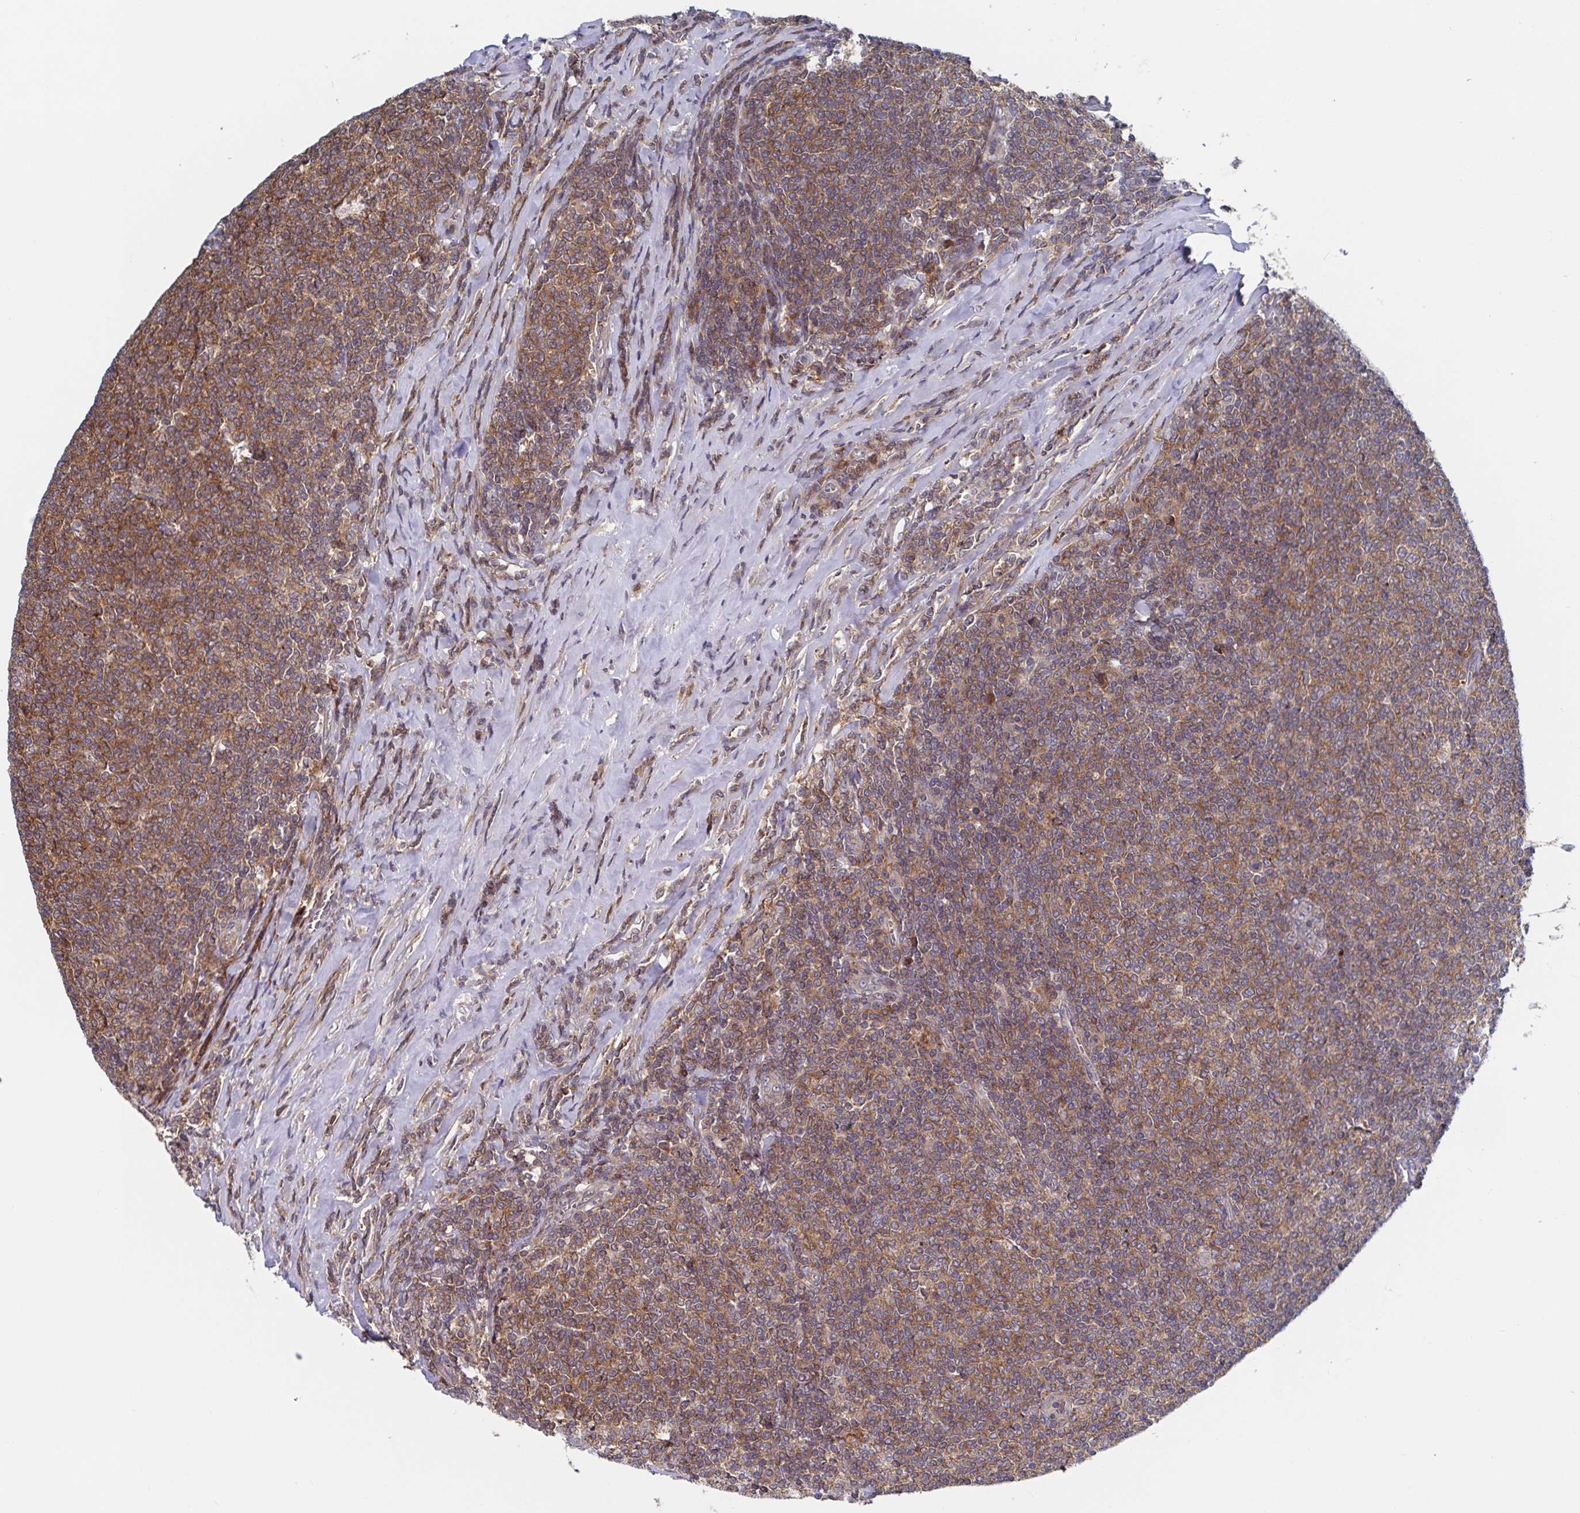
{"staining": {"intensity": "moderate", "quantity": ">75%", "location": "cytoplasmic/membranous"}, "tissue": "lymphoma", "cell_type": "Tumor cells", "image_type": "cancer", "snomed": [{"axis": "morphology", "description": "Malignant lymphoma, non-Hodgkin's type, Low grade"}, {"axis": "topography", "description": "Lymph node"}], "caption": "A brown stain labels moderate cytoplasmic/membranous expression of a protein in human lymphoma tumor cells.", "gene": "DHRS12", "patient": {"sex": "male", "age": 52}}